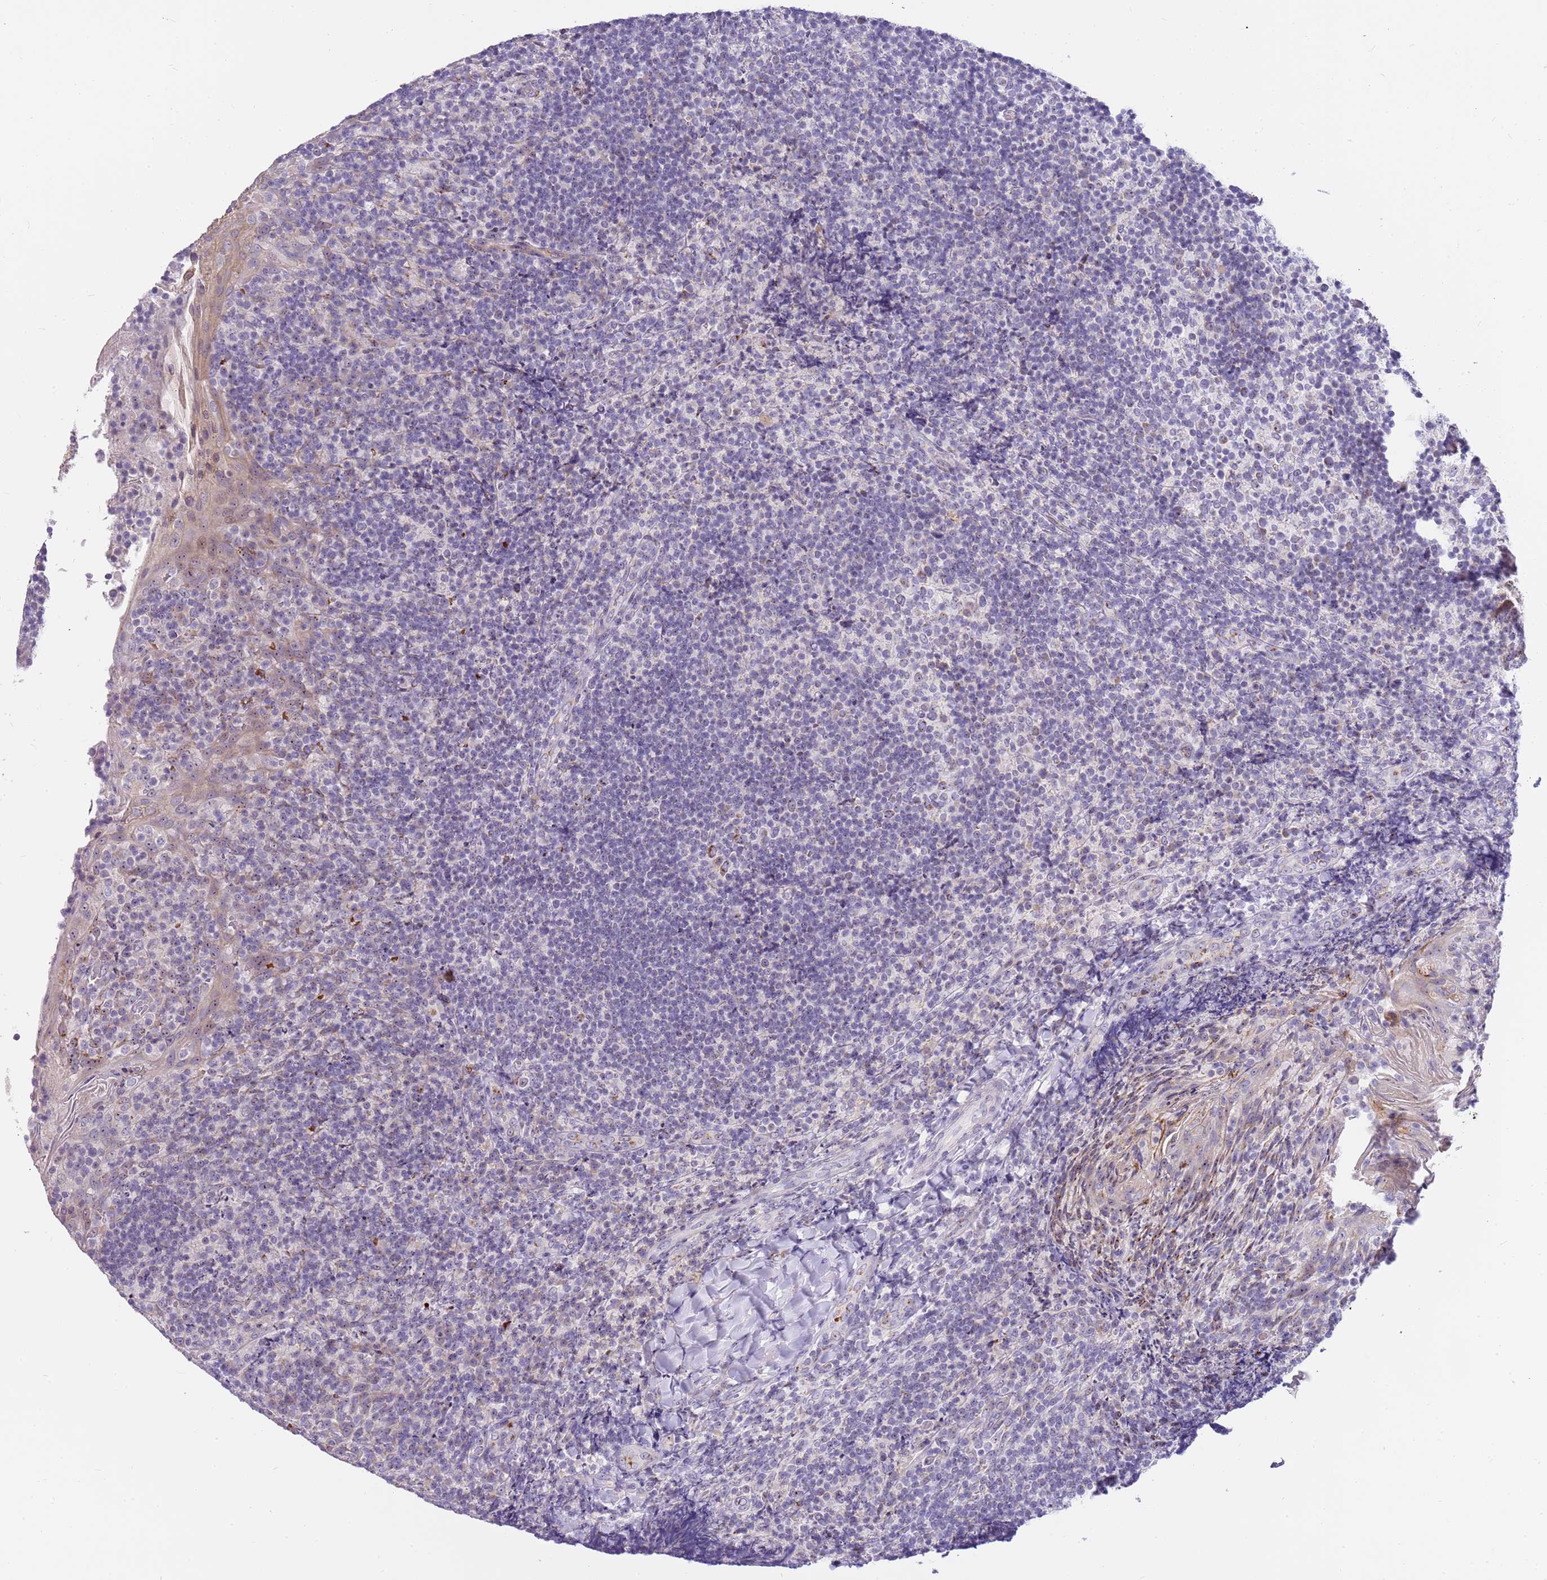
{"staining": {"intensity": "negative", "quantity": "none", "location": "none"}, "tissue": "tonsil", "cell_type": "Germinal center cells", "image_type": "normal", "snomed": [{"axis": "morphology", "description": "Normal tissue, NOS"}, {"axis": "topography", "description": "Tonsil"}], "caption": "Micrograph shows no significant protein expression in germinal center cells of normal tonsil.", "gene": "DNAJA3", "patient": {"sex": "female", "age": 10}}